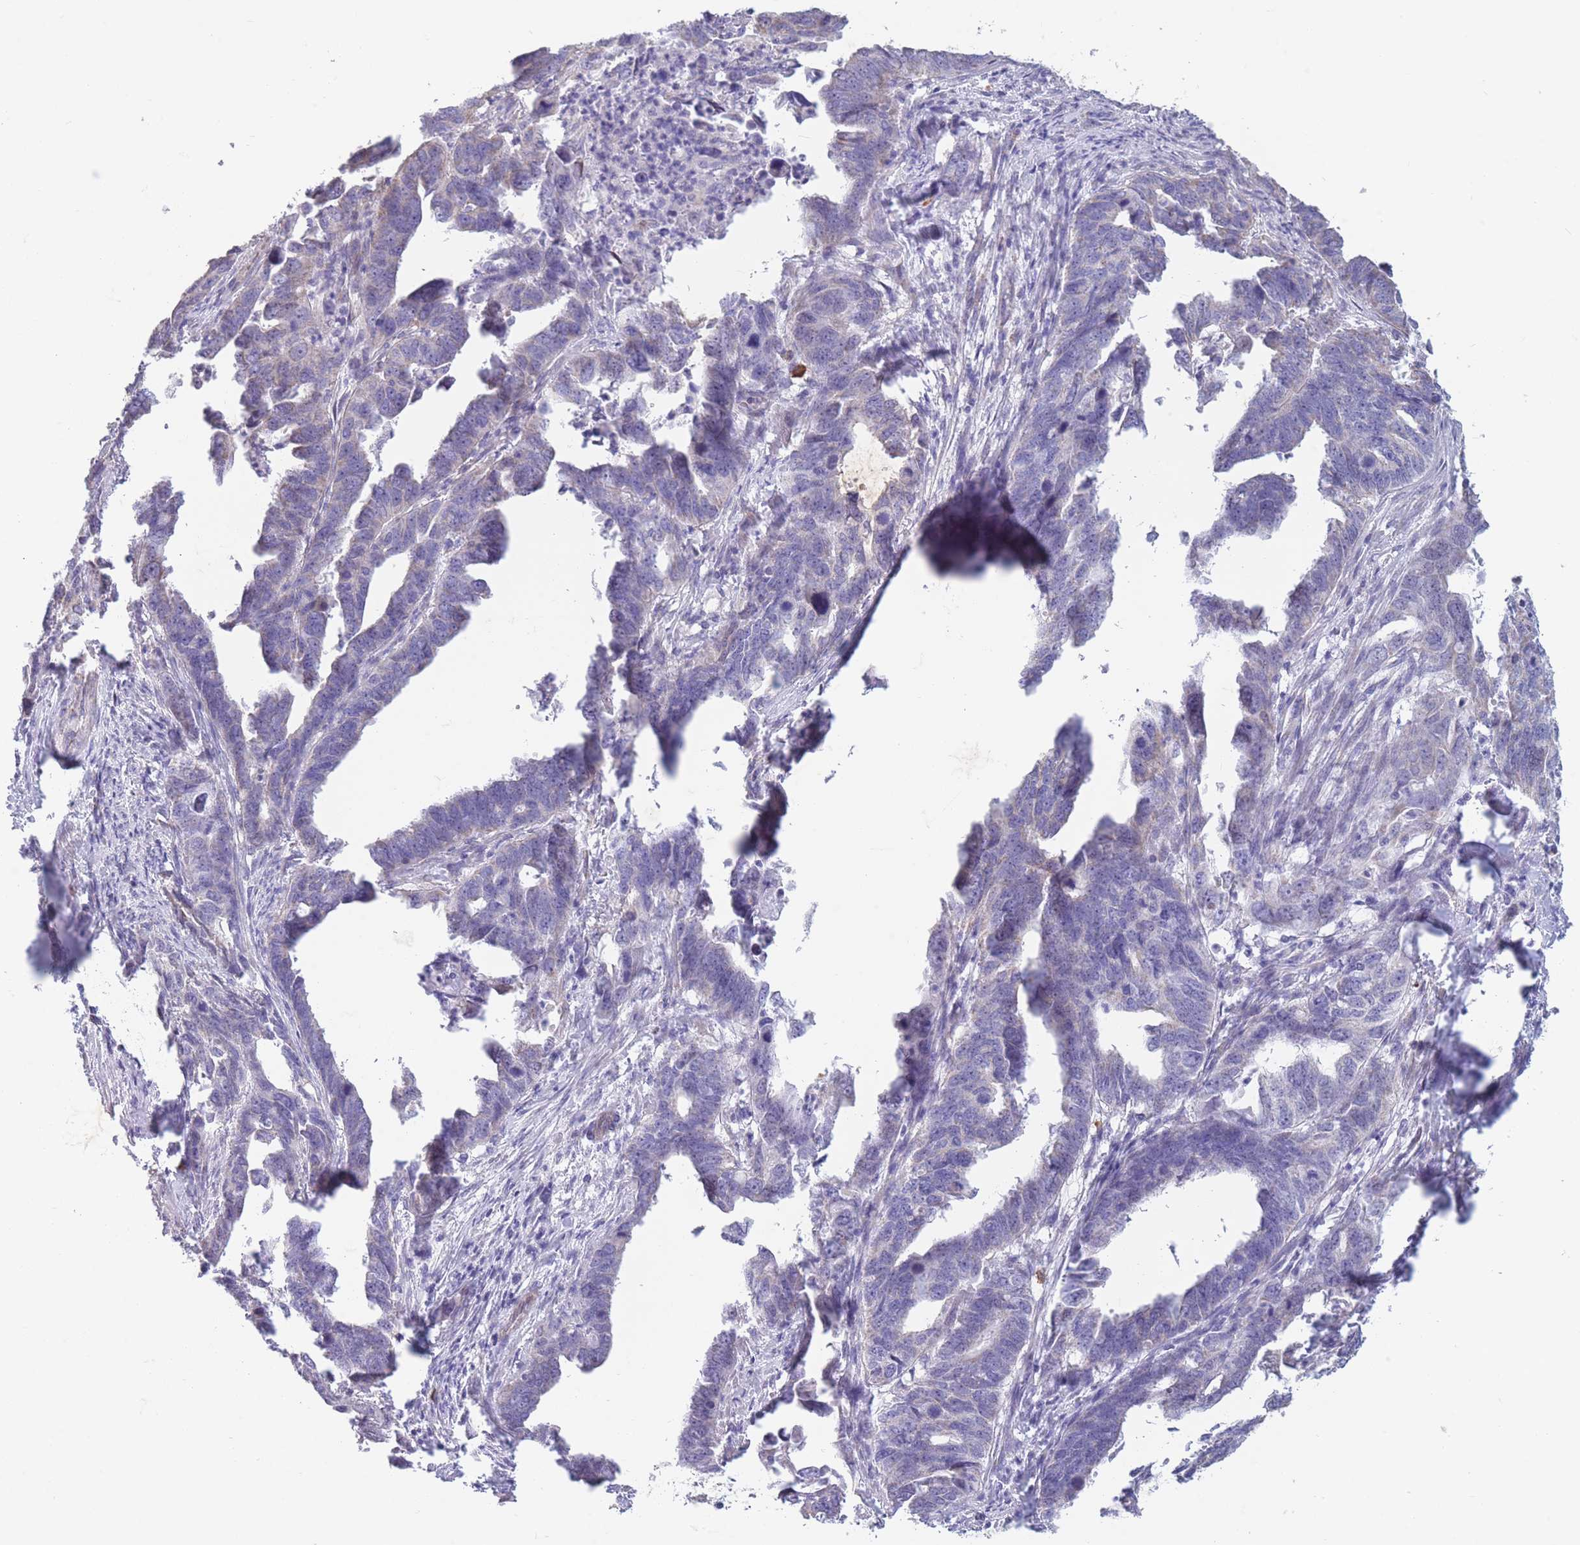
{"staining": {"intensity": "weak", "quantity": "<25%", "location": "cytoplasmic/membranous"}, "tissue": "endometrial cancer", "cell_type": "Tumor cells", "image_type": "cancer", "snomed": [{"axis": "morphology", "description": "Adenocarcinoma, NOS"}, {"axis": "topography", "description": "Endometrium"}], "caption": "IHC photomicrograph of neoplastic tissue: endometrial adenocarcinoma stained with DAB exhibits no significant protein staining in tumor cells. The staining was performed using DAB to visualize the protein expression in brown, while the nuclei were stained in blue with hematoxylin (Magnification: 20x).", "gene": "PDHA1", "patient": {"sex": "female", "age": 65}}